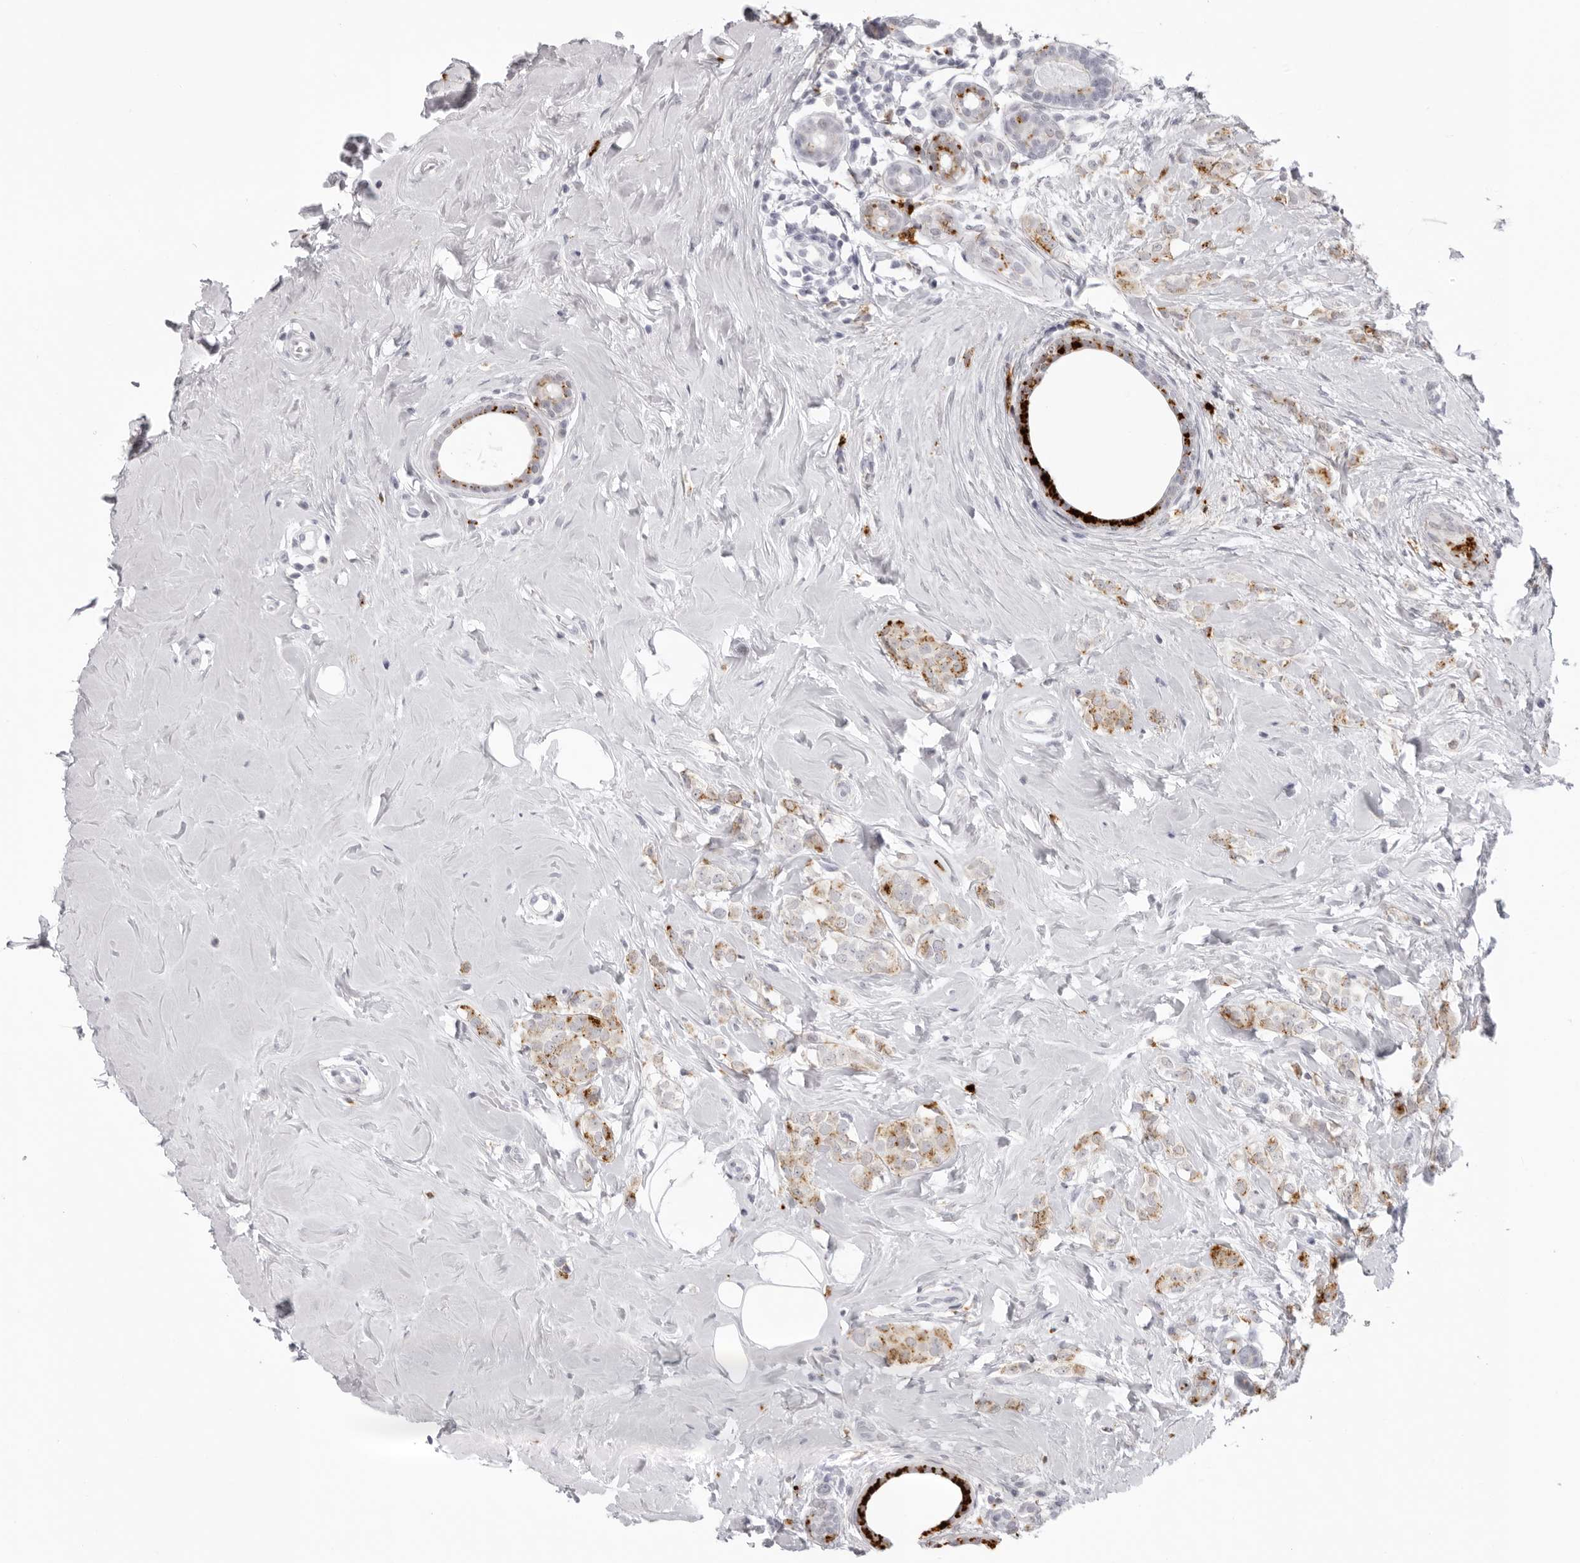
{"staining": {"intensity": "moderate", "quantity": "25%-75%", "location": "cytoplasmic/membranous"}, "tissue": "breast cancer", "cell_type": "Tumor cells", "image_type": "cancer", "snomed": [{"axis": "morphology", "description": "Lobular carcinoma"}, {"axis": "topography", "description": "Breast"}], "caption": "A micrograph showing moderate cytoplasmic/membranous staining in about 25%-75% of tumor cells in breast cancer (lobular carcinoma), as visualized by brown immunohistochemical staining.", "gene": "IL25", "patient": {"sex": "female", "age": 47}}